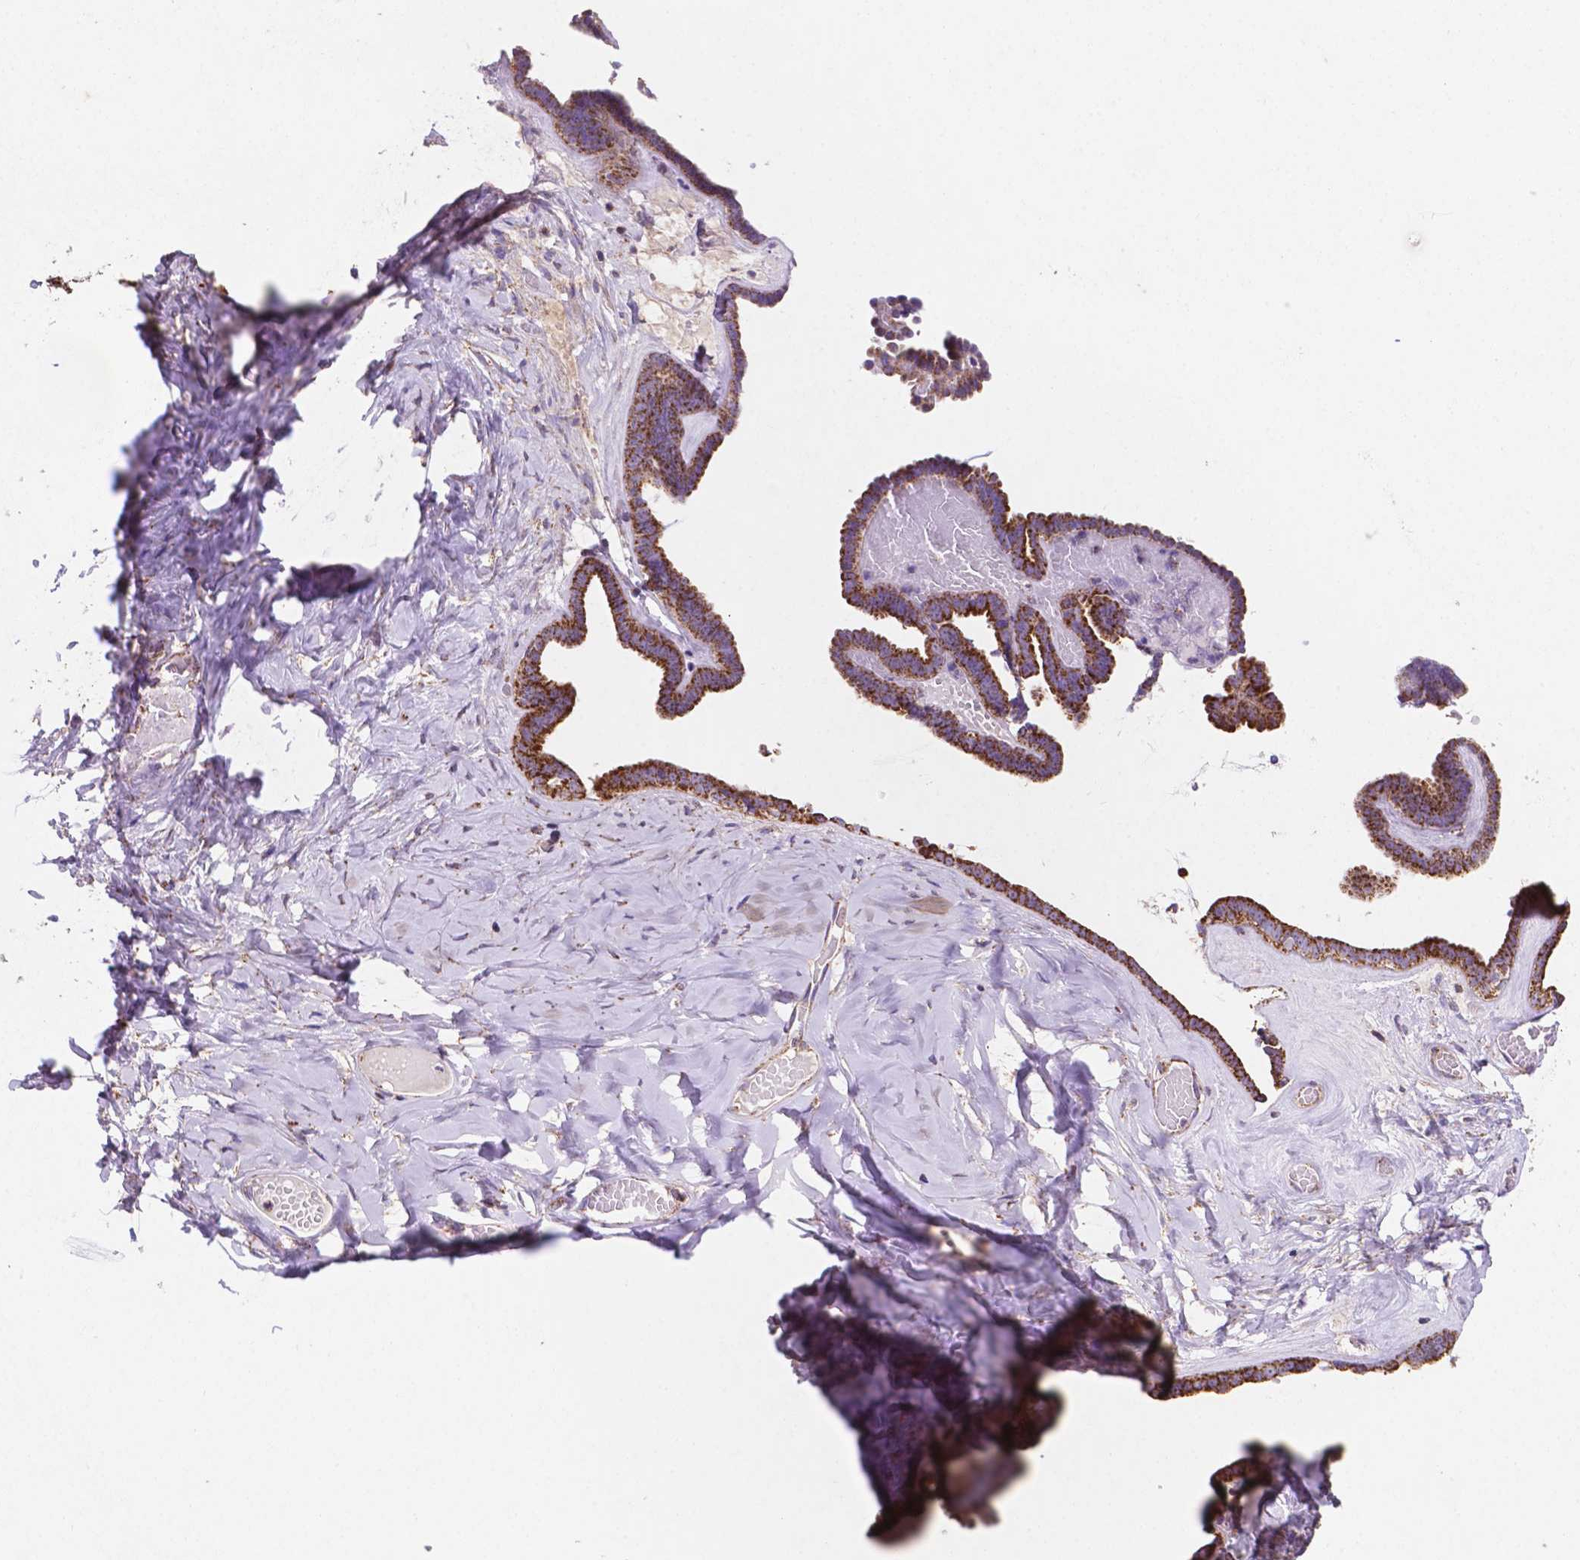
{"staining": {"intensity": "strong", "quantity": ">75%", "location": "cytoplasmic/membranous"}, "tissue": "ovarian cancer", "cell_type": "Tumor cells", "image_type": "cancer", "snomed": [{"axis": "morphology", "description": "Cystadenocarcinoma, serous, NOS"}, {"axis": "topography", "description": "Ovary"}], "caption": "The image demonstrates a brown stain indicating the presence of a protein in the cytoplasmic/membranous of tumor cells in ovarian cancer (serous cystadenocarcinoma).", "gene": "HSPD1", "patient": {"sex": "female", "age": 71}}